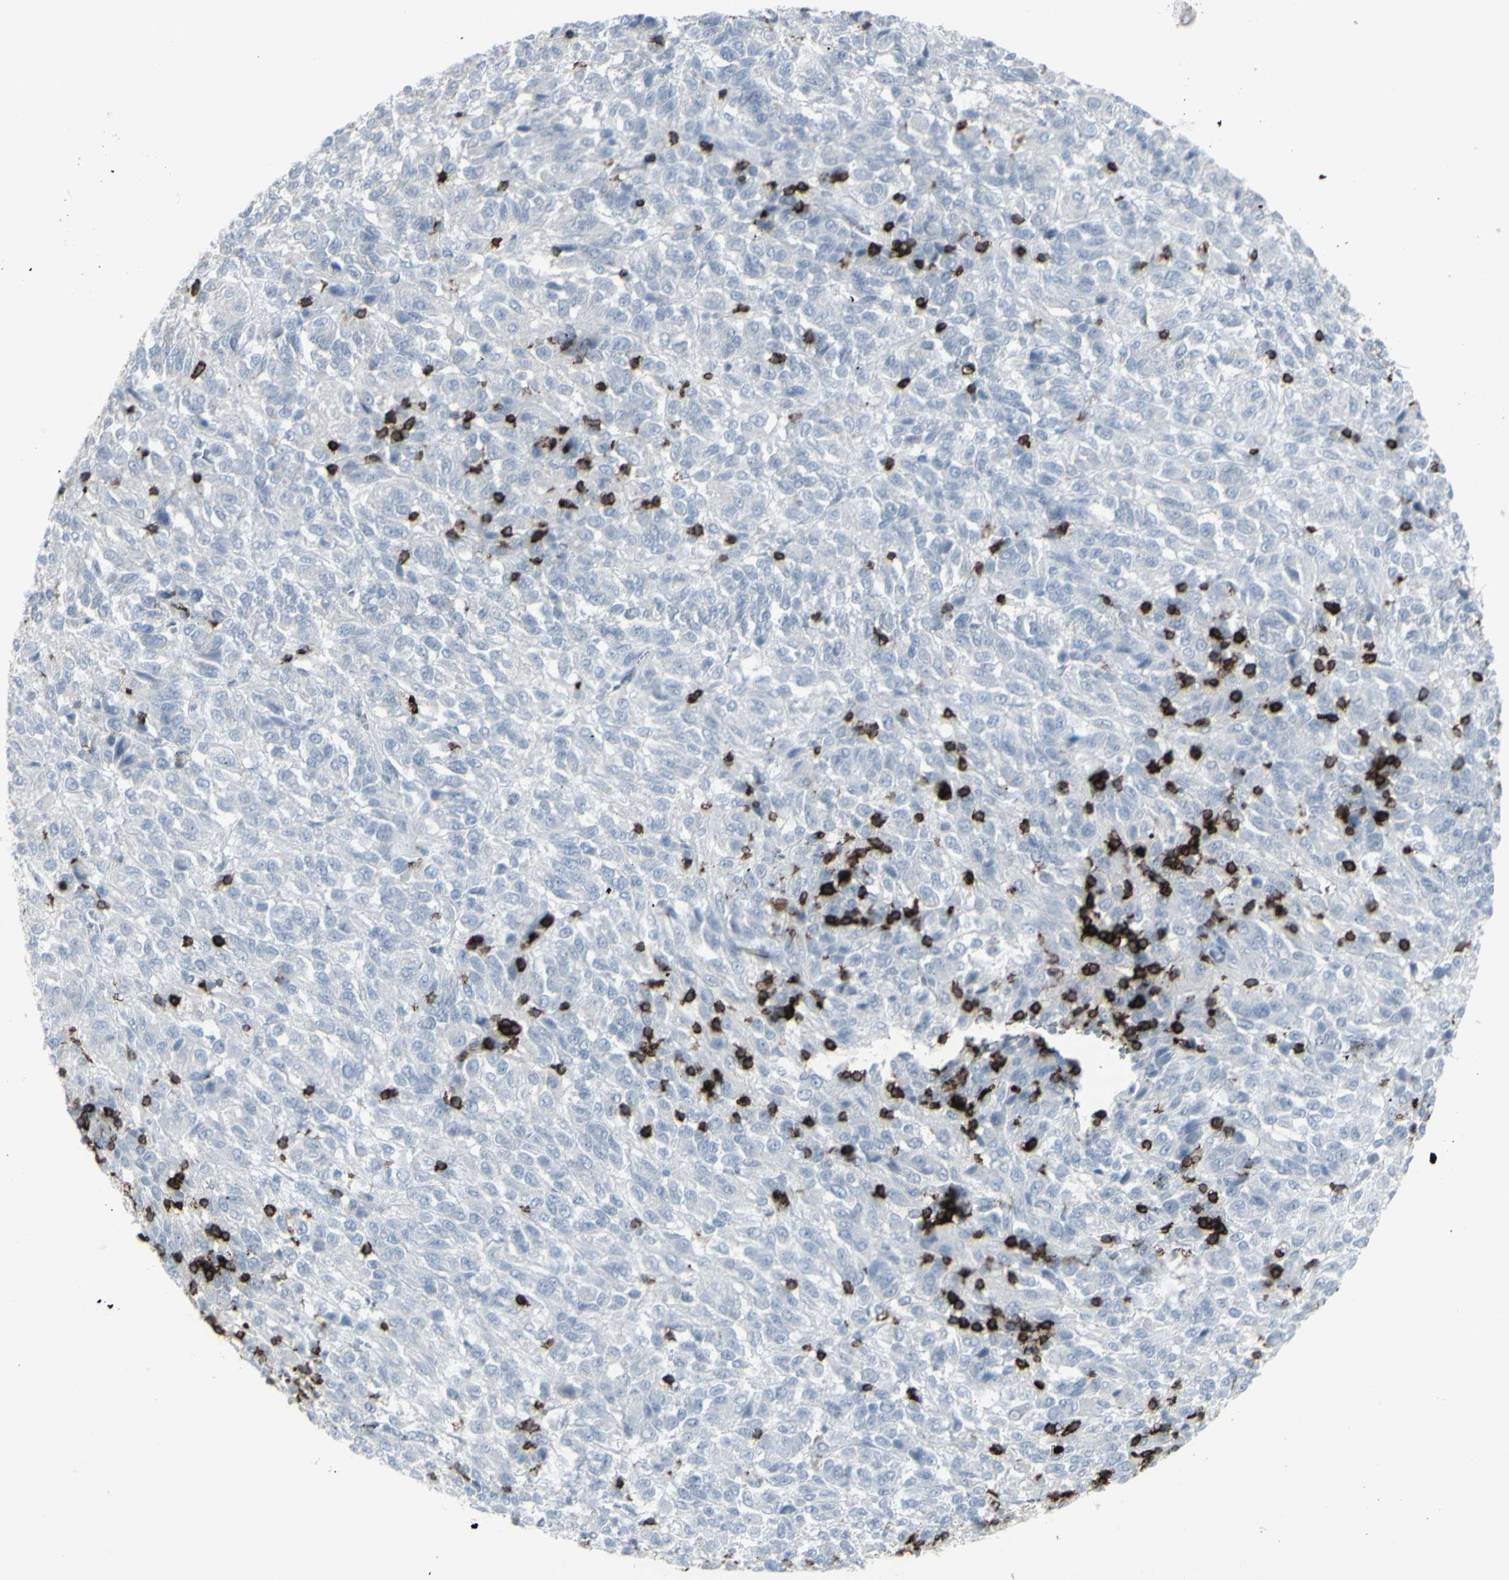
{"staining": {"intensity": "negative", "quantity": "none", "location": "none"}, "tissue": "melanoma", "cell_type": "Tumor cells", "image_type": "cancer", "snomed": [{"axis": "morphology", "description": "Malignant melanoma, Metastatic site"}, {"axis": "topography", "description": "Lung"}], "caption": "Immunohistochemical staining of human melanoma demonstrates no significant staining in tumor cells.", "gene": "CD247", "patient": {"sex": "male", "age": 64}}